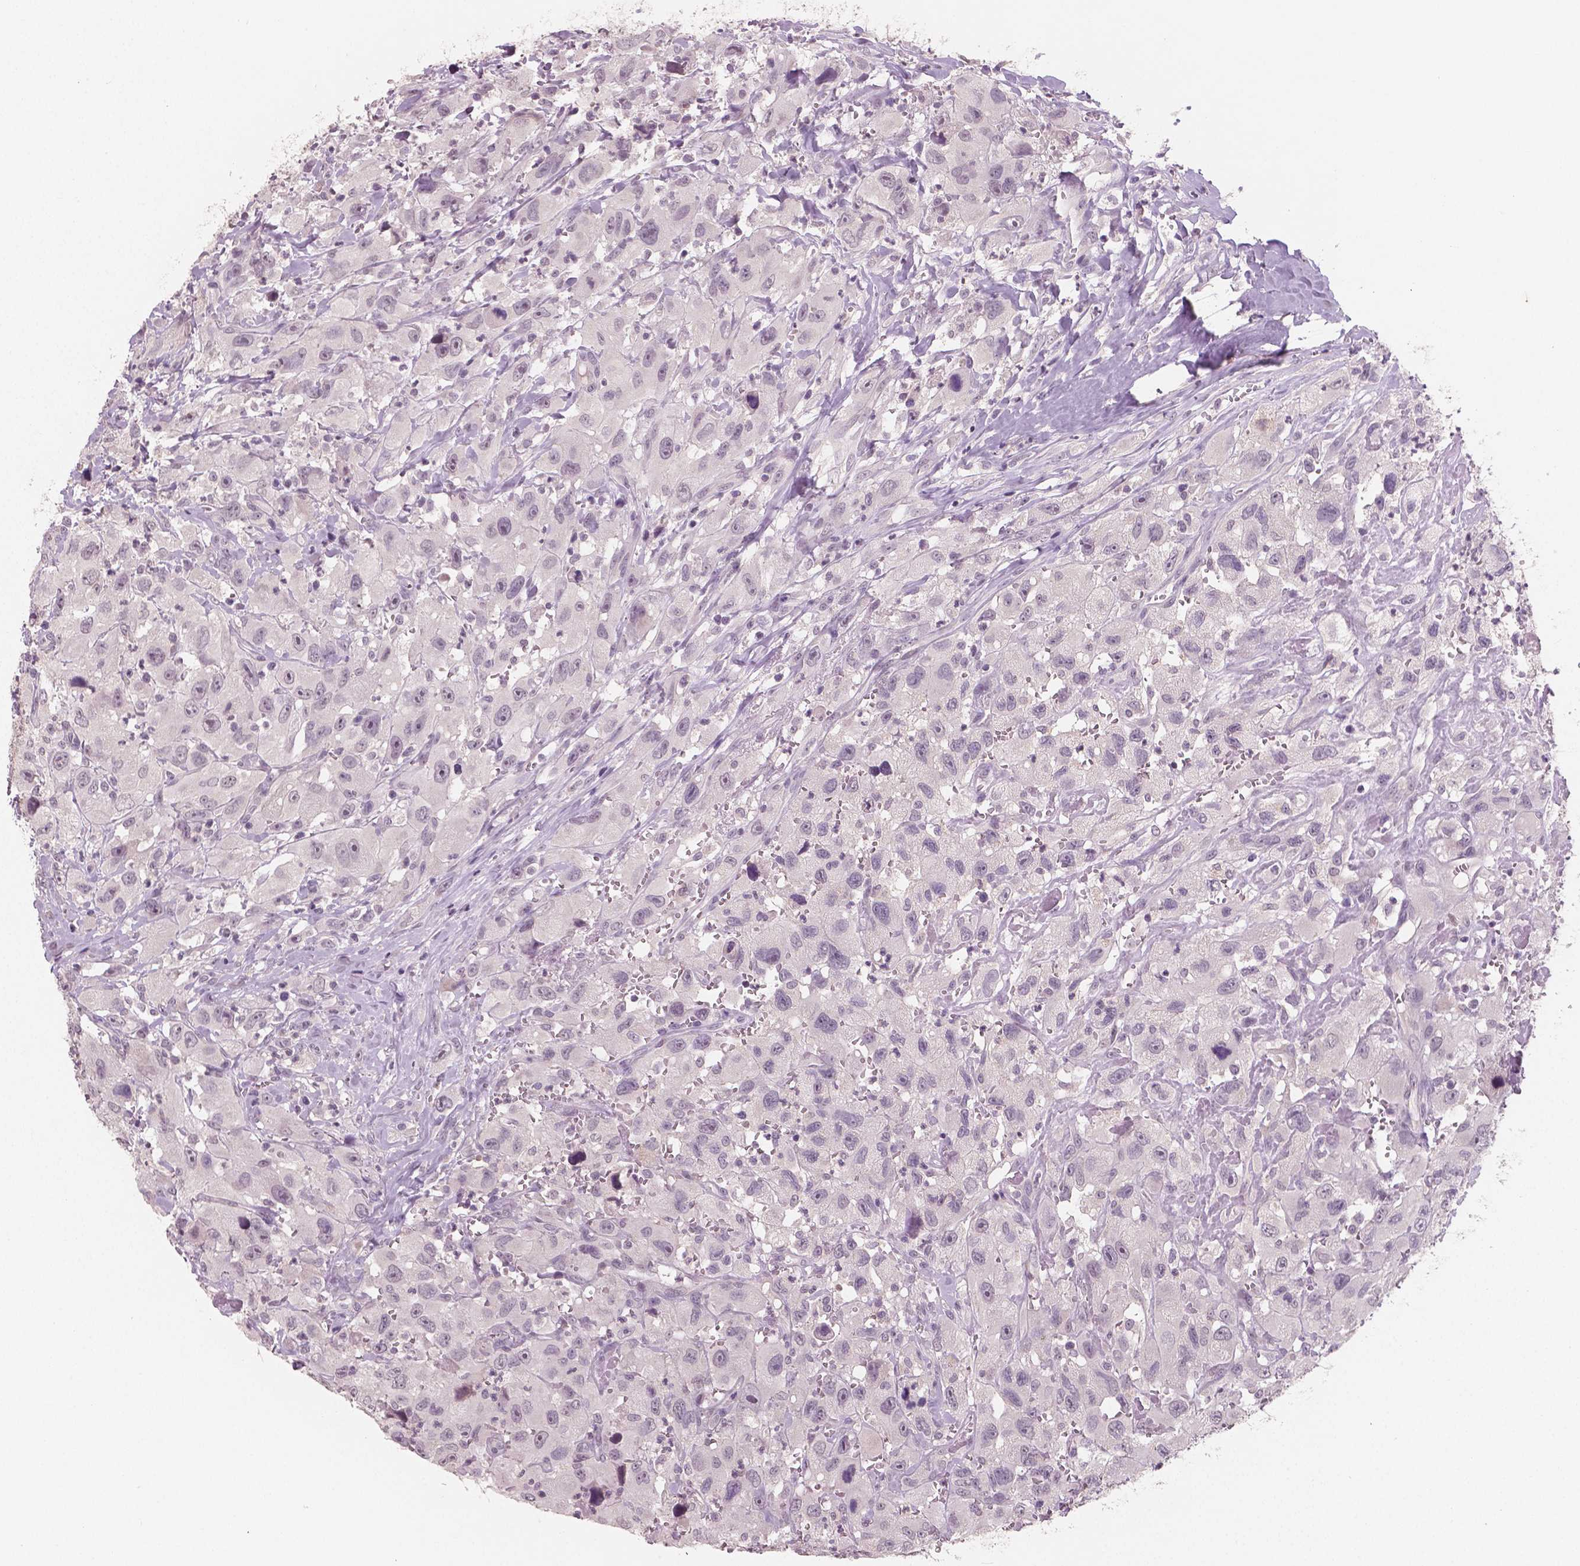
{"staining": {"intensity": "negative", "quantity": "none", "location": "none"}, "tissue": "head and neck cancer", "cell_type": "Tumor cells", "image_type": "cancer", "snomed": [{"axis": "morphology", "description": "Squamous cell carcinoma, NOS"}, {"axis": "morphology", "description": "Squamous cell carcinoma, metastatic, NOS"}, {"axis": "topography", "description": "Oral tissue"}, {"axis": "topography", "description": "Head-Neck"}], "caption": "DAB (3,3'-diaminobenzidine) immunohistochemical staining of human head and neck cancer exhibits no significant positivity in tumor cells. (Stains: DAB (3,3'-diaminobenzidine) immunohistochemistry with hematoxylin counter stain, Microscopy: brightfield microscopy at high magnification).", "gene": "RNASE7", "patient": {"sex": "female", "age": 85}}